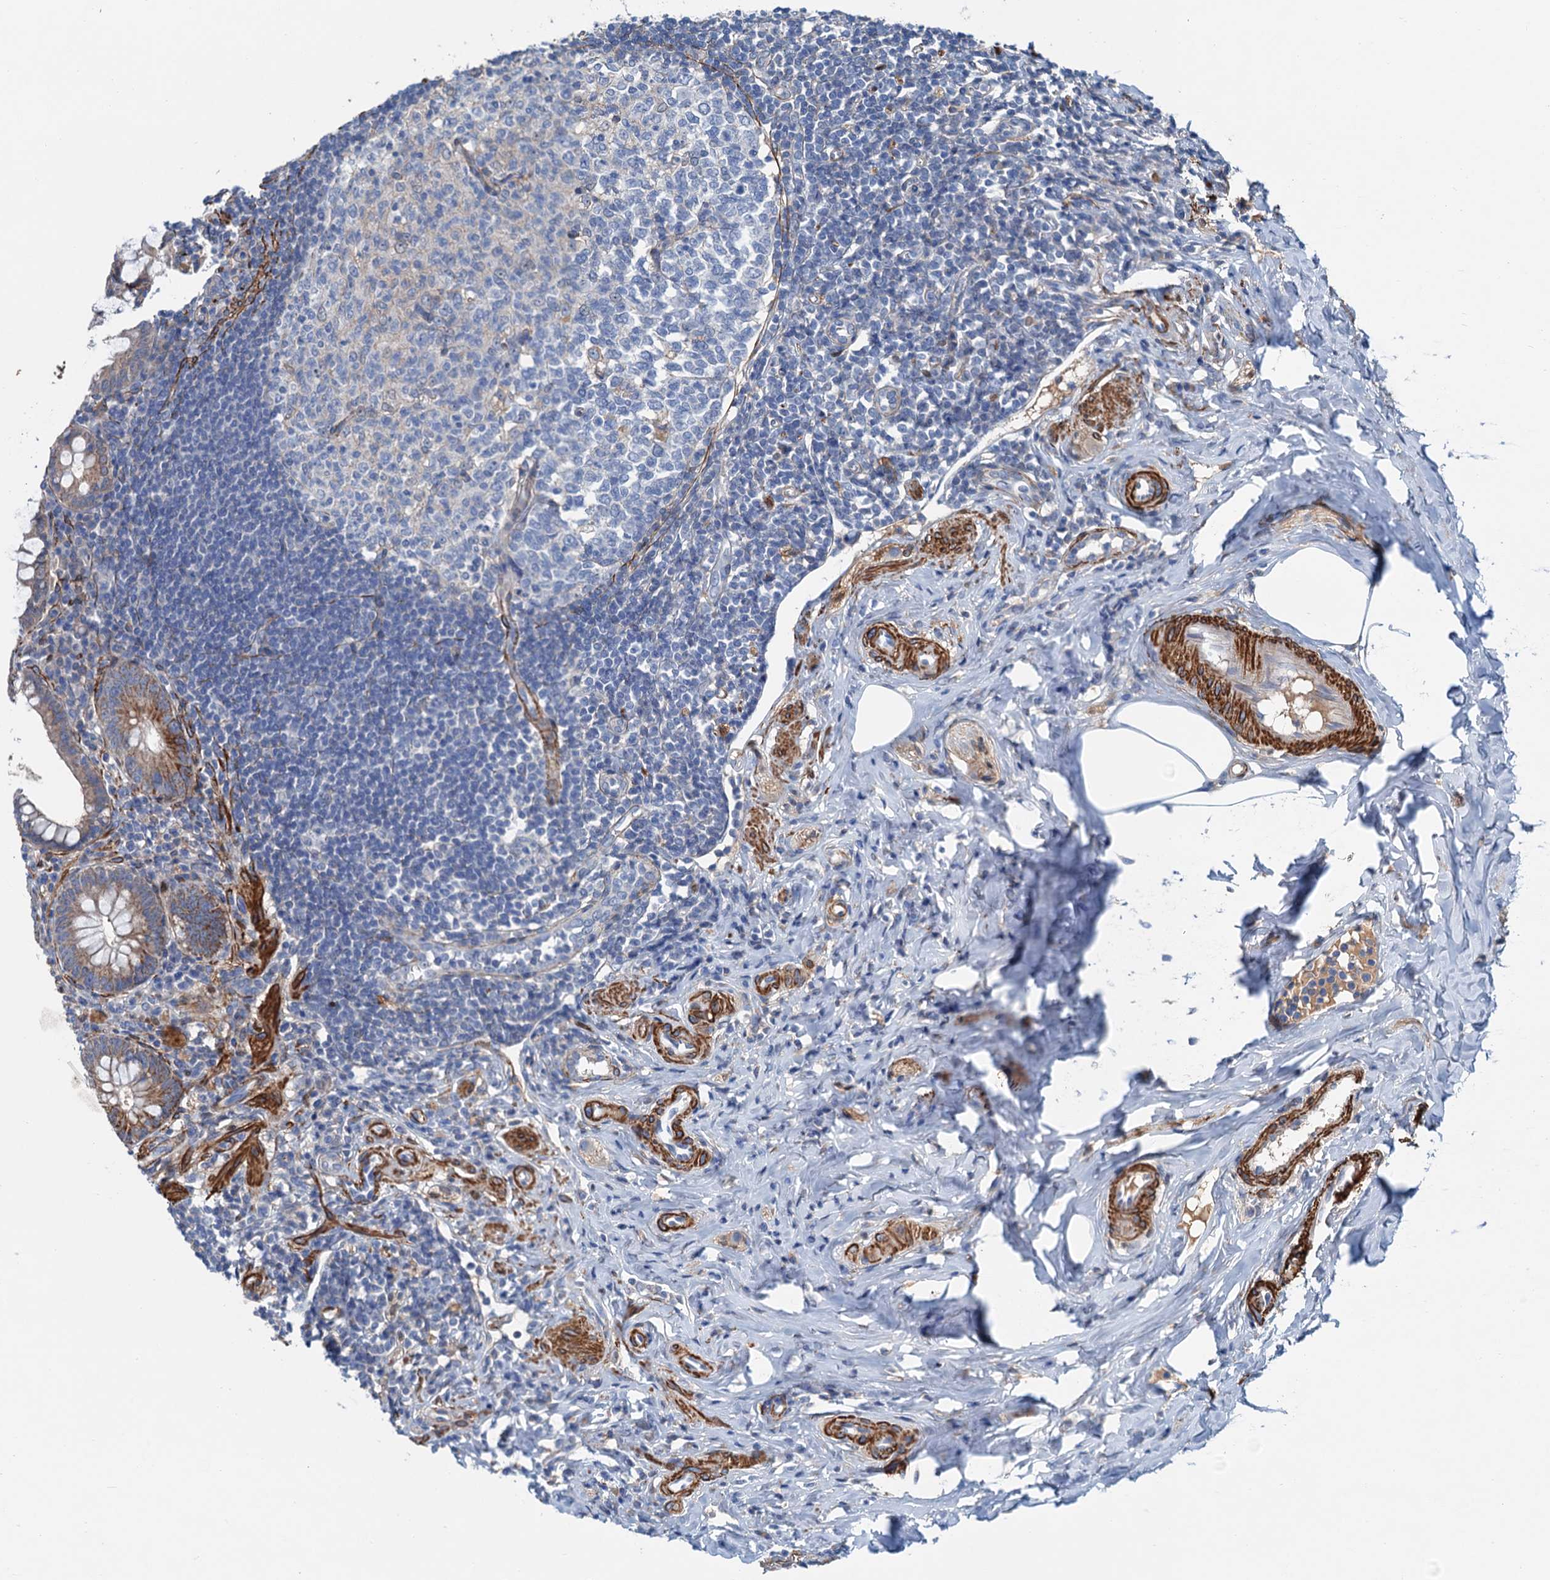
{"staining": {"intensity": "moderate", "quantity": ">75%", "location": "cytoplasmic/membranous"}, "tissue": "appendix", "cell_type": "Glandular cells", "image_type": "normal", "snomed": [{"axis": "morphology", "description": "Normal tissue, NOS"}, {"axis": "topography", "description": "Appendix"}], "caption": "A micrograph of appendix stained for a protein displays moderate cytoplasmic/membranous brown staining in glandular cells.", "gene": "CSTPP1", "patient": {"sex": "female", "age": 33}}